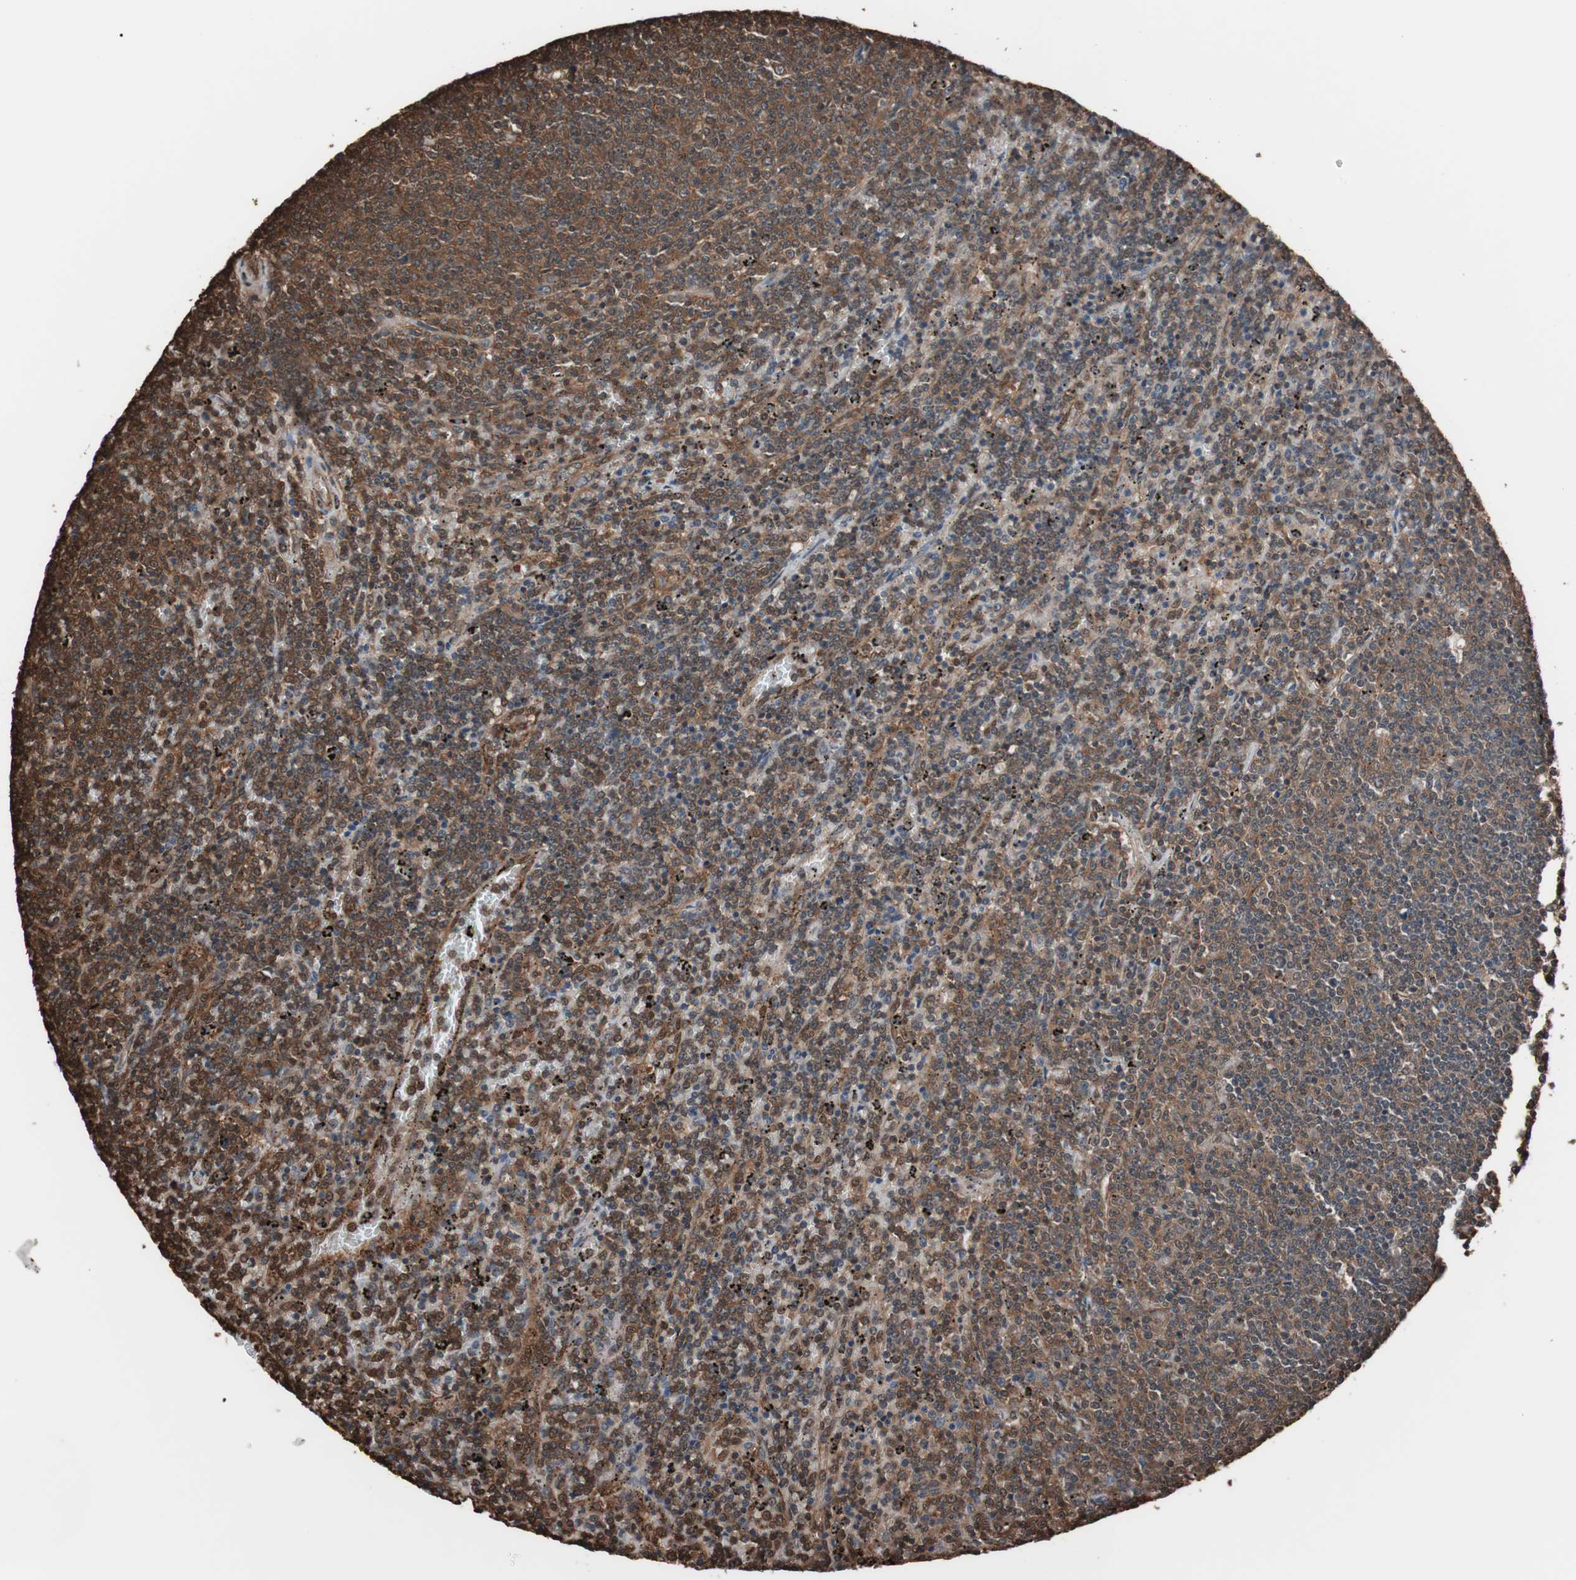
{"staining": {"intensity": "moderate", "quantity": ">75%", "location": "cytoplasmic/membranous"}, "tissue": "lymphoma", "cell_type": "Tumor cells", "image_type": "cancer", "snomed": [{"axis": "morphology", "description": "Malignant lymphoma, non-Hodgkin's type, Low grade"}, {"axis": "topography", "description": "Spleen"}], "caption": "Moderate cytoplasmic/membranous positivity for a protein is seen in about >75% of tumor cells of lymphoma using IHC.", "gene": "CALM2", "patient": {"sex": "female", "age": 50}}